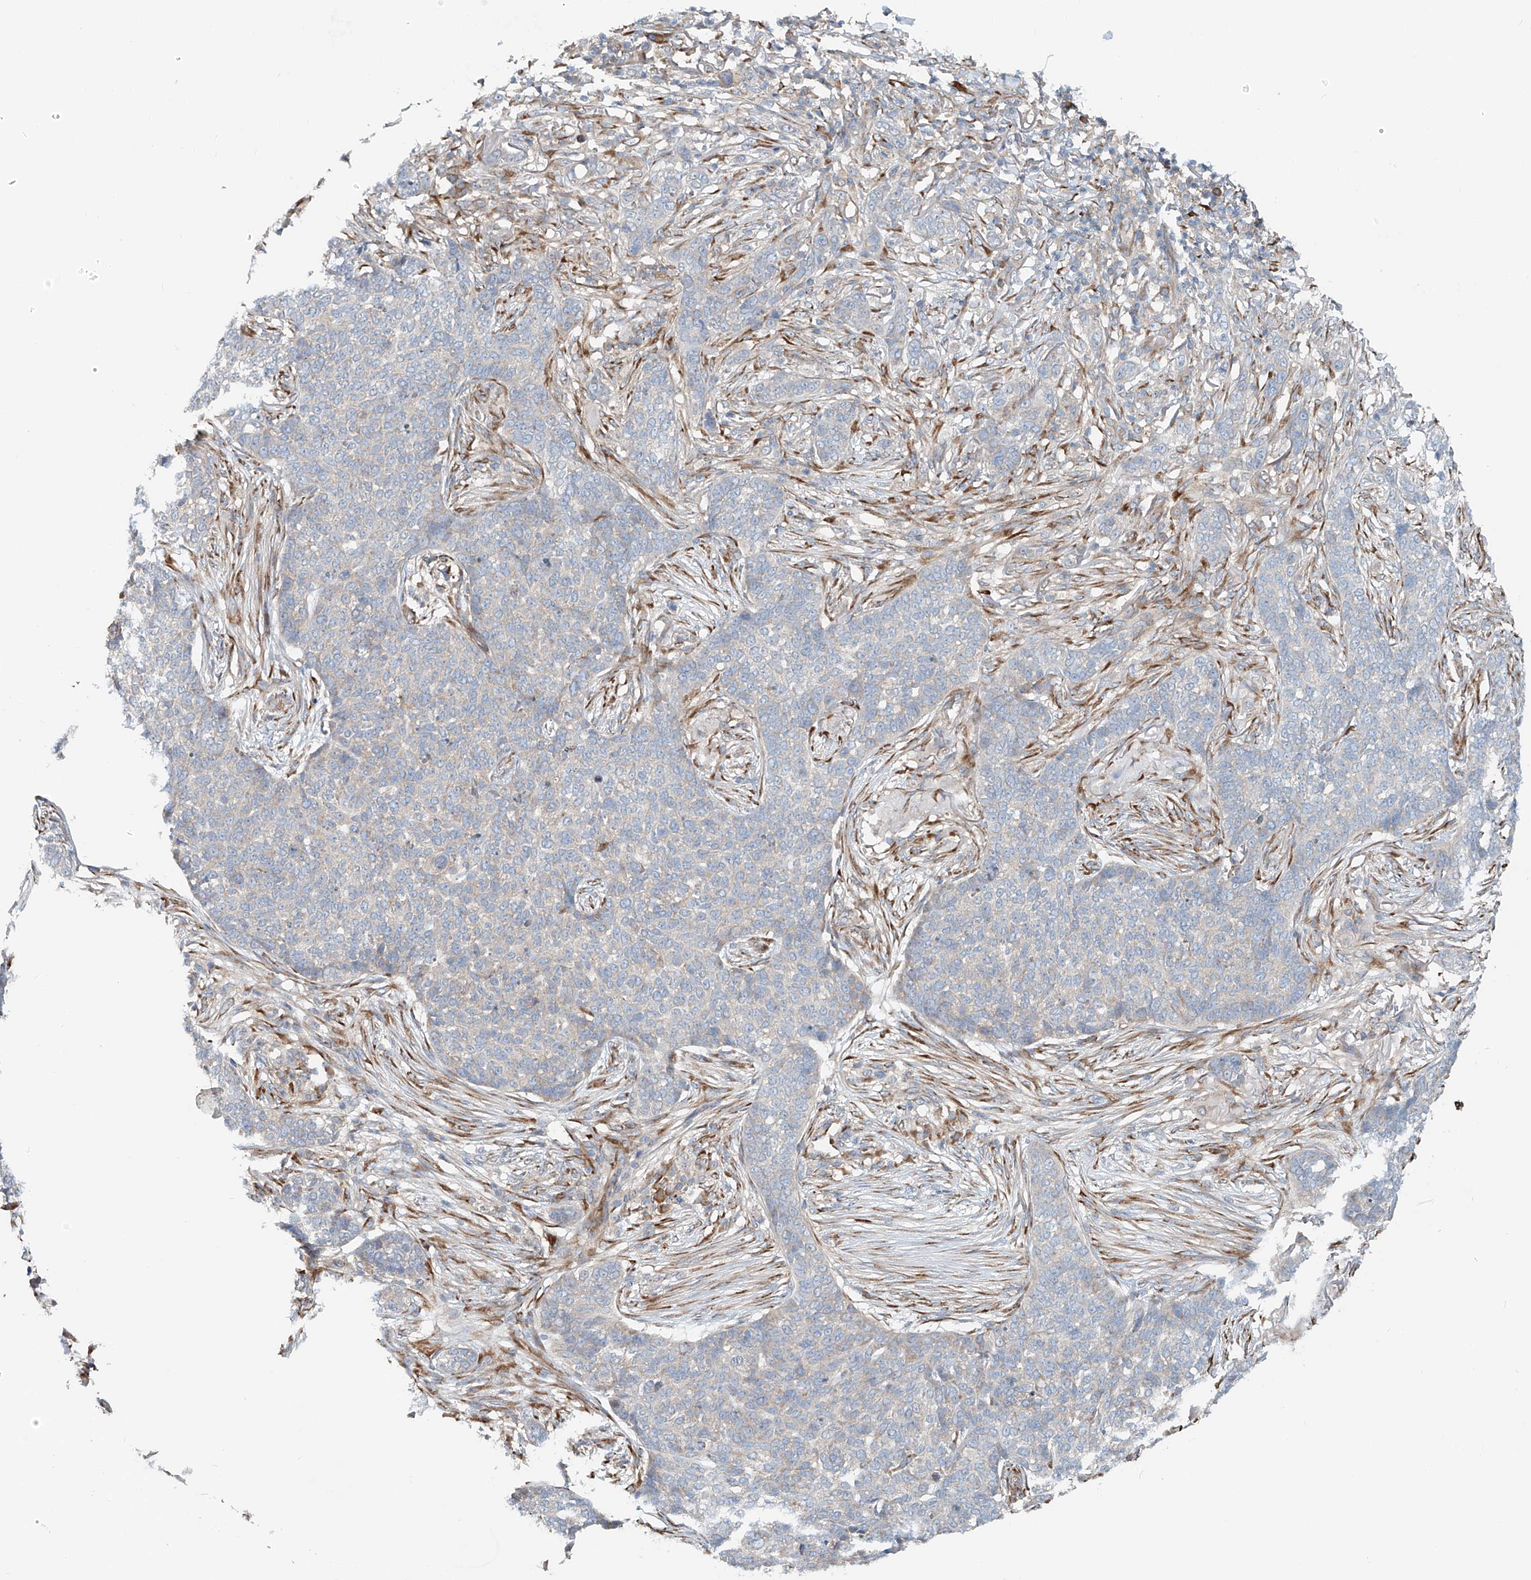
{"staining": {"intensity": "negative", "quantity": "none", "location": "none"}, "tissue": "skin cancer", "cell_type": "Tumor cells", "image_type": "cancer", "snomed": [{"axis": "morphology", "description": "Basal cell carcinoma"}, {"axis": "topography", "description": "Skin"}], "caption": "An immunohistochemistry (IHC) image of skin cancer is shown. There is no staining in tumor cells of skin cancer. (IHC, brightfield microscopy, high magnification).", "gene": "SNAP29", "patient": {"sex": "male", "age": 85}}